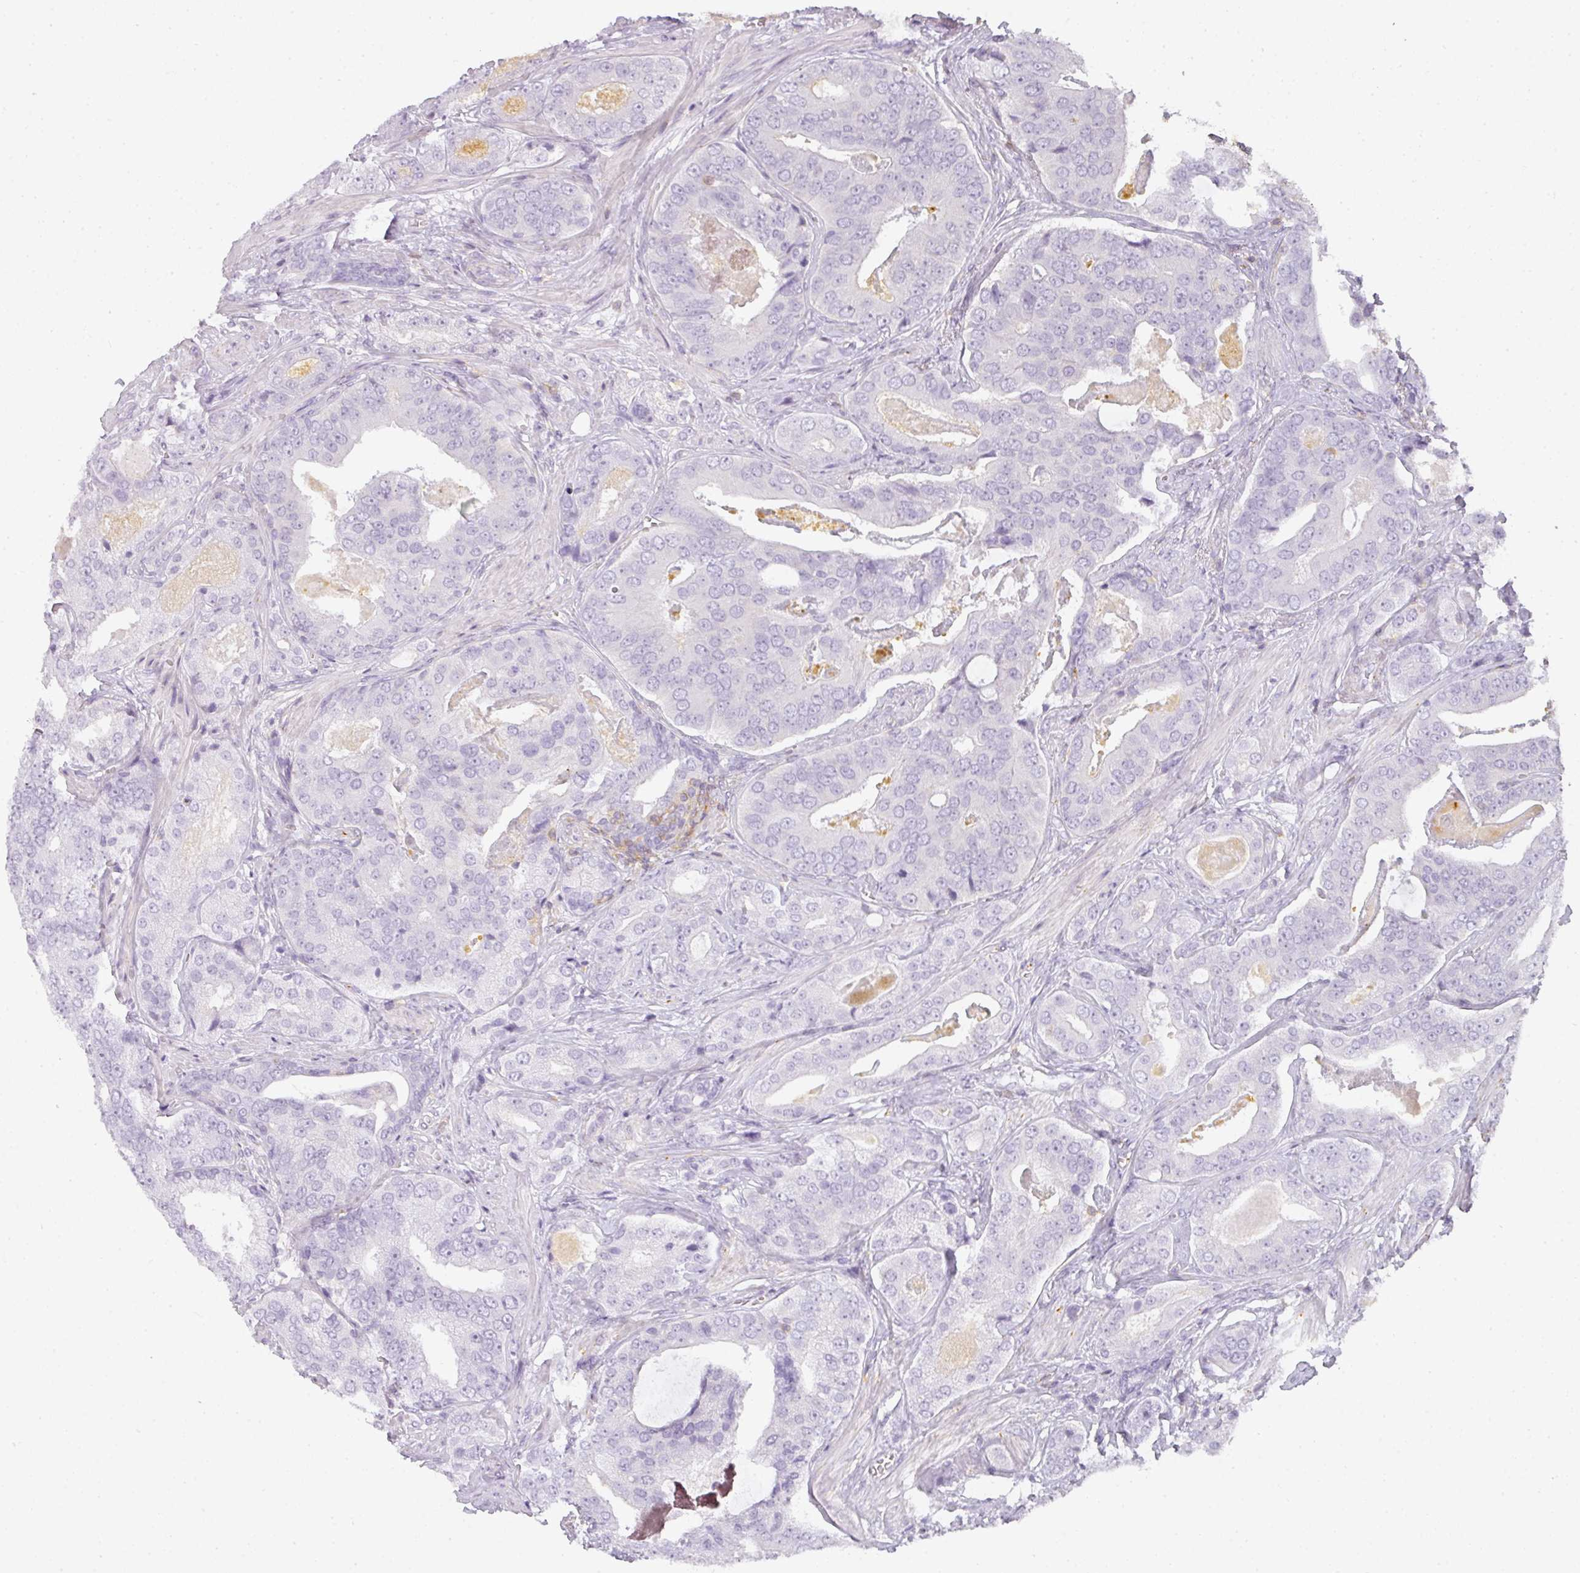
{"staining": {"intensity": "negative", "quantity": "none", "location": "none"}, "tissue": "prostate cancer", "cell_type": "Tumor cells", "image_type": "cancer", "snomed": [{"axis": "morphology", "description": "Adenocarcinoma, High grade"}, {"axis": "topography", "description": "Prostate"}], "caption": "Immunohistochemical staining of prostate adenocarcinoma (high-grade) exhibits no significant positivity in tumor cells.", "gene": "TMEM42", "patient": {"sex": "male", "age": 71}}